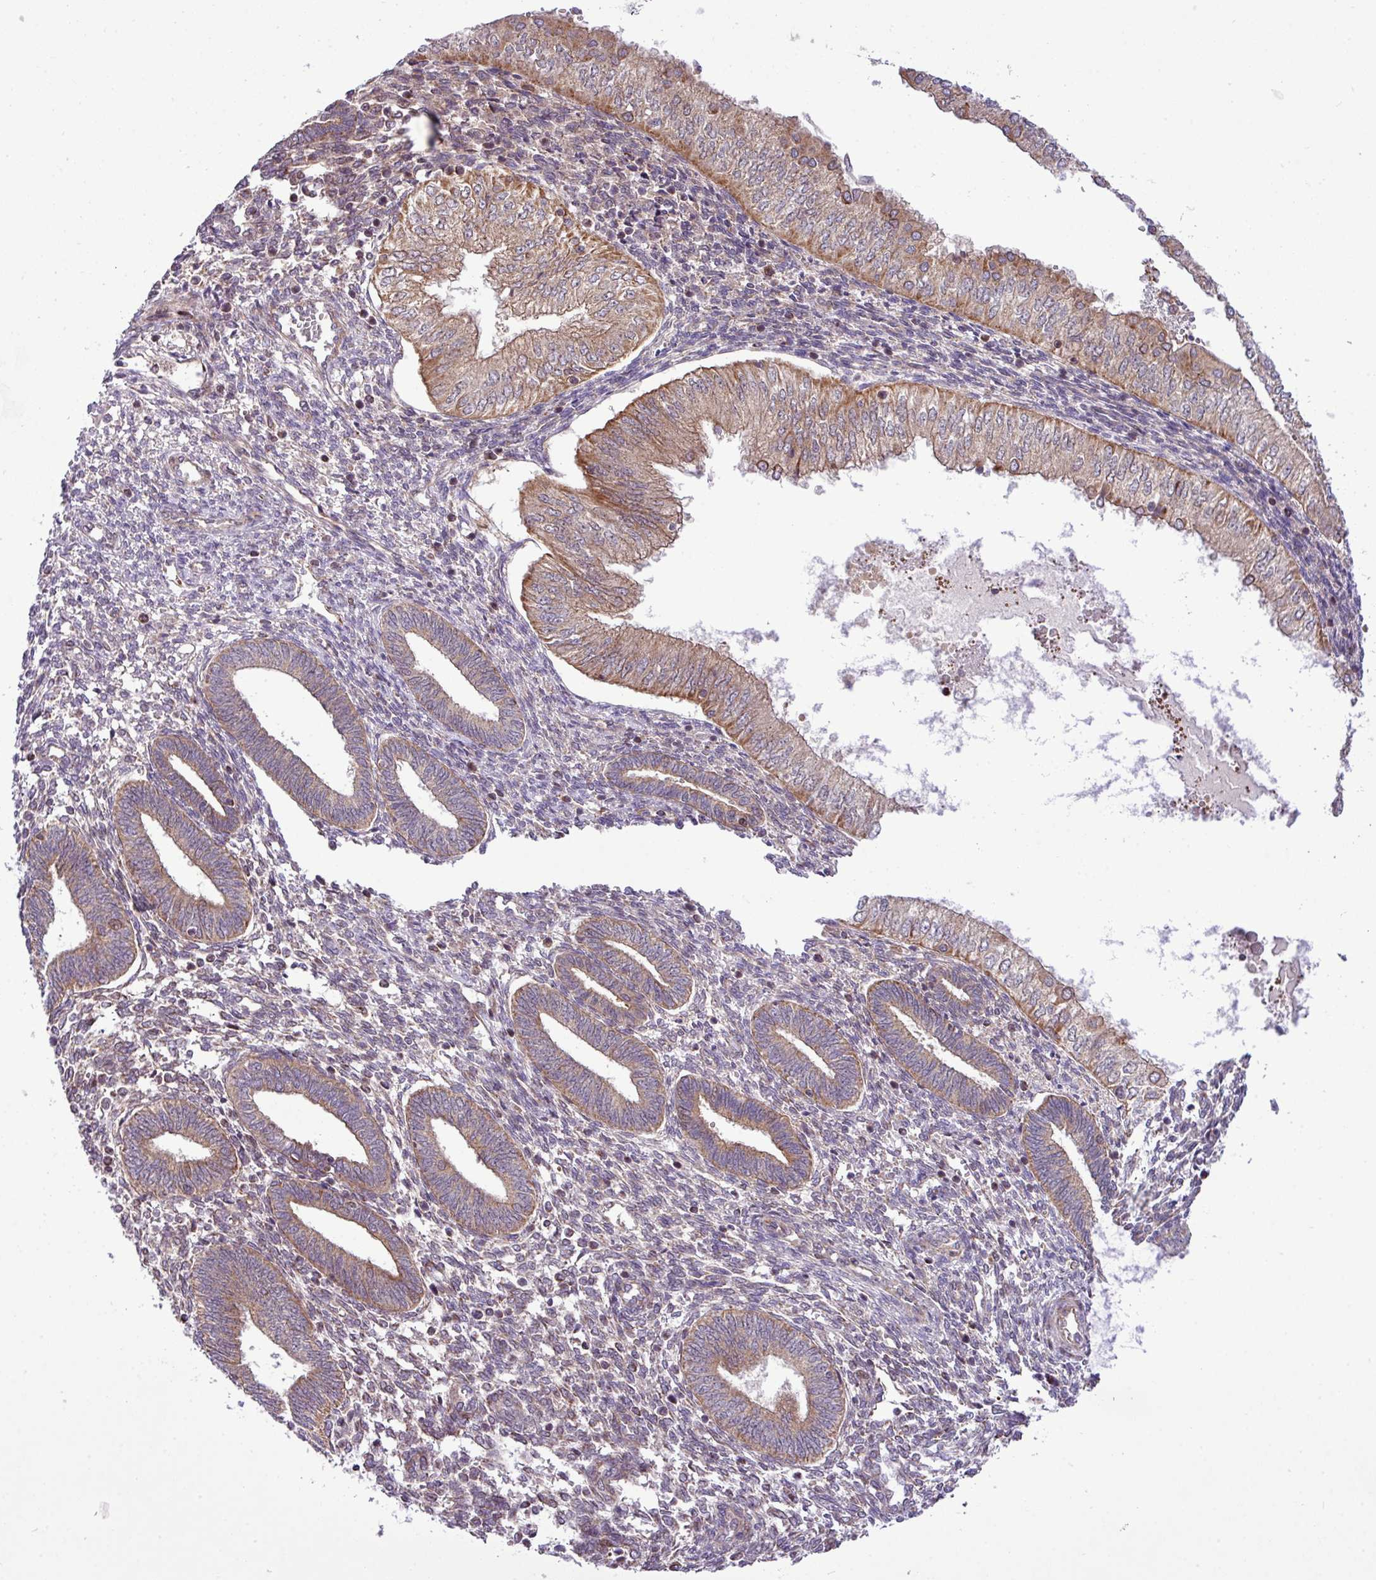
{"staining": {"intensity": "moderate", "quantity": "25%-75%", "location": "cytoplasmic/membranous"}, "tissue": "endometrial cancer", "cell_type": "Tumor cells", "image_type": "cancer", "snomed": [{"axis": "morphology", "description": "Normal tissue, NOS"}, {"axis": "morphology", "description": "Adenocarcinoma, NOS"}, {"axis": "topography", "description": "Endometrium"}], "caption": "High-power microscopy captured an immunohistochemistry (IHC) photomicrograph of adenocarcinoma (endometrial), revealing moderate cytoplasmic/membranous staining in approximately 25%-75% of tumor cells. (DAB (3,3'-diaminobenzidine) = brown stain, brightfield microscopy at high magnification).", "gene": "B3GNT9", "patient": {"sex": "female", "age": 53}}